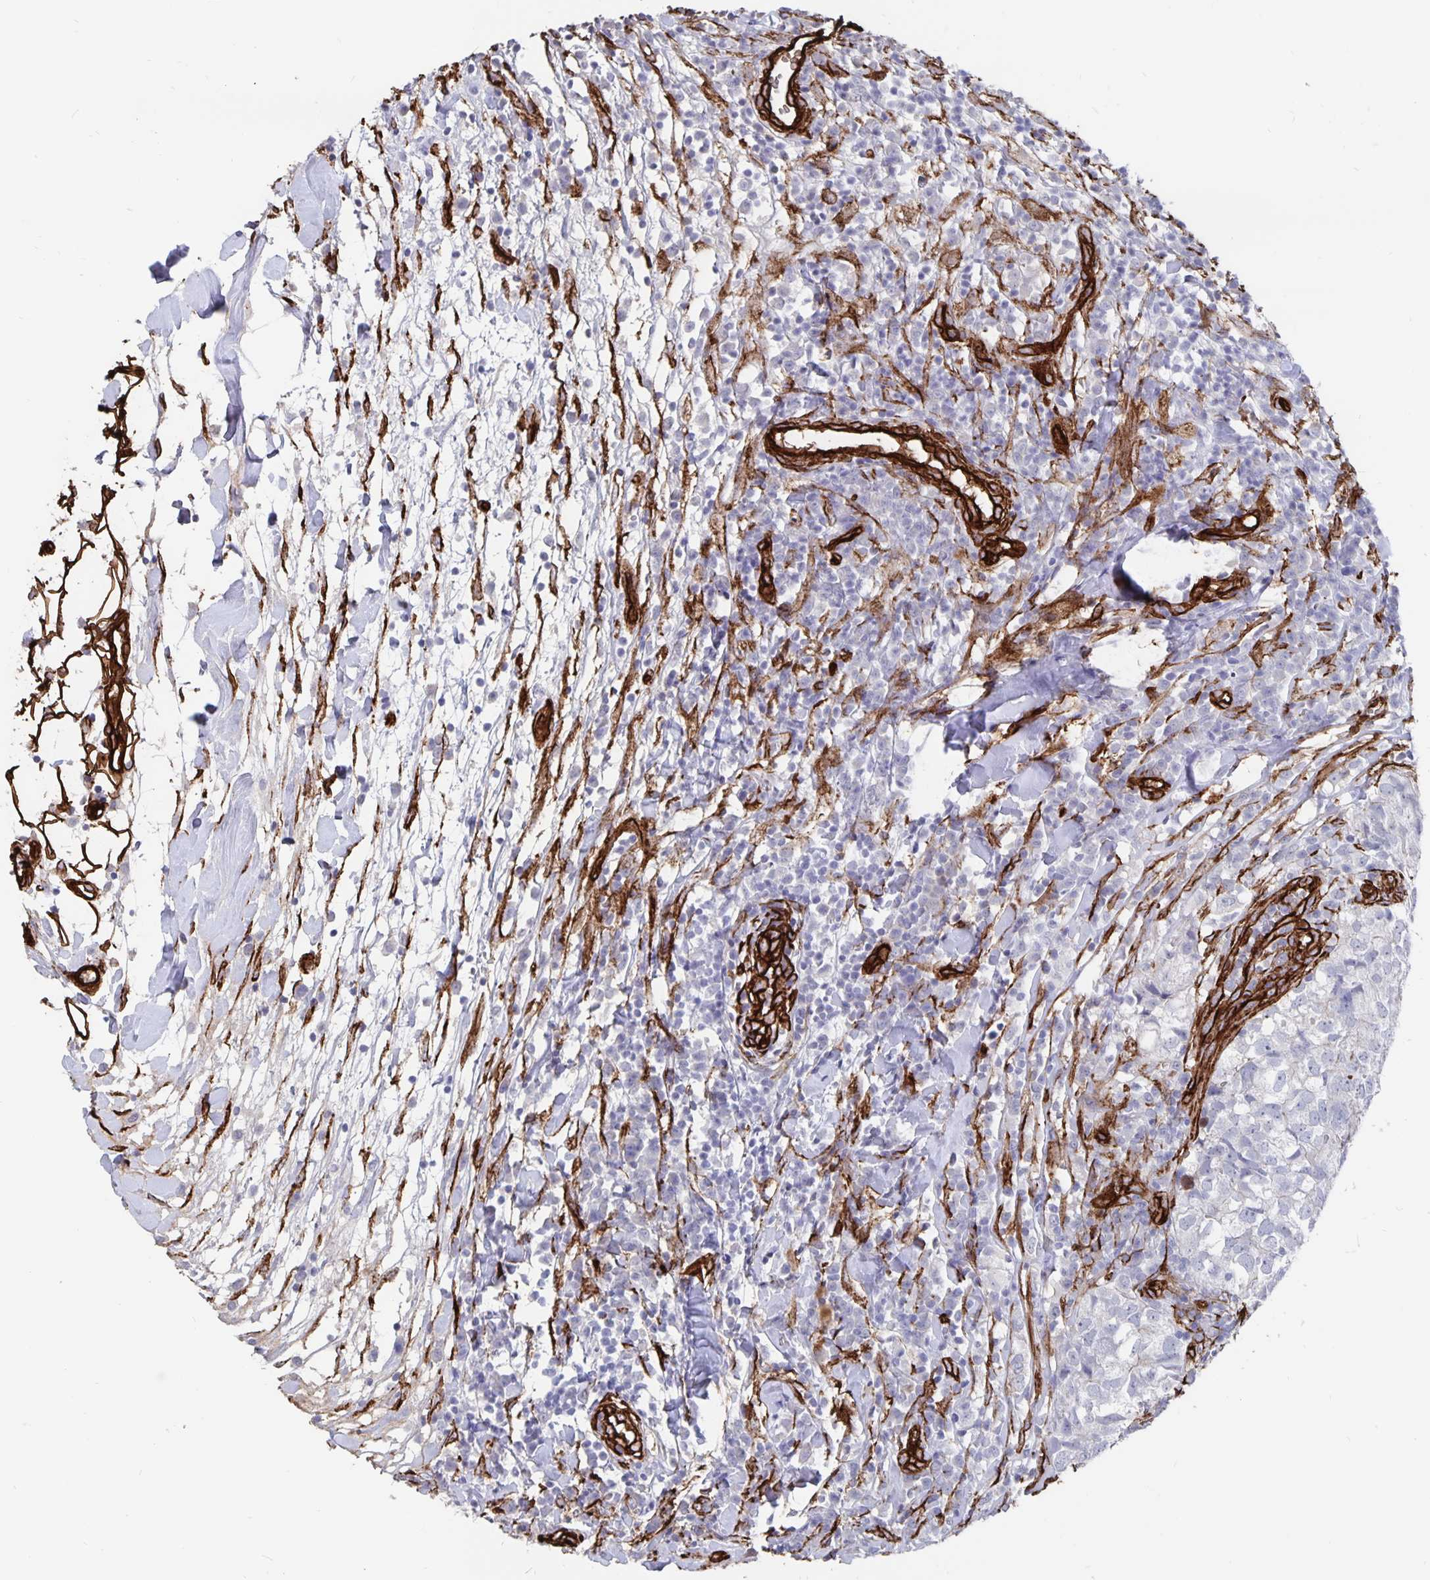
{"staining": {"intensity": "negative", "quantity": "none", "location": "none"}, "tissue": "breast cancer", "cell_type": "Tumor cells", "image_type": "cancer", "snomed": [{"axis": "morphology", "description": "Duct carcinoma"}, {"axis": "topography", "description": "Breast"}], "caption": "DAB immunohistochemical staining of breast infiltrating ductal carcinoma exhibits no significant expression in tumor cells. Brightfield microscopy of immunohistochemistry (IHC) stained with DAB (brown) and hematoxylin (blue), captured at high magnification.", "gene": "DCHS2", "patient": {"sex": "female", "age": 30}}